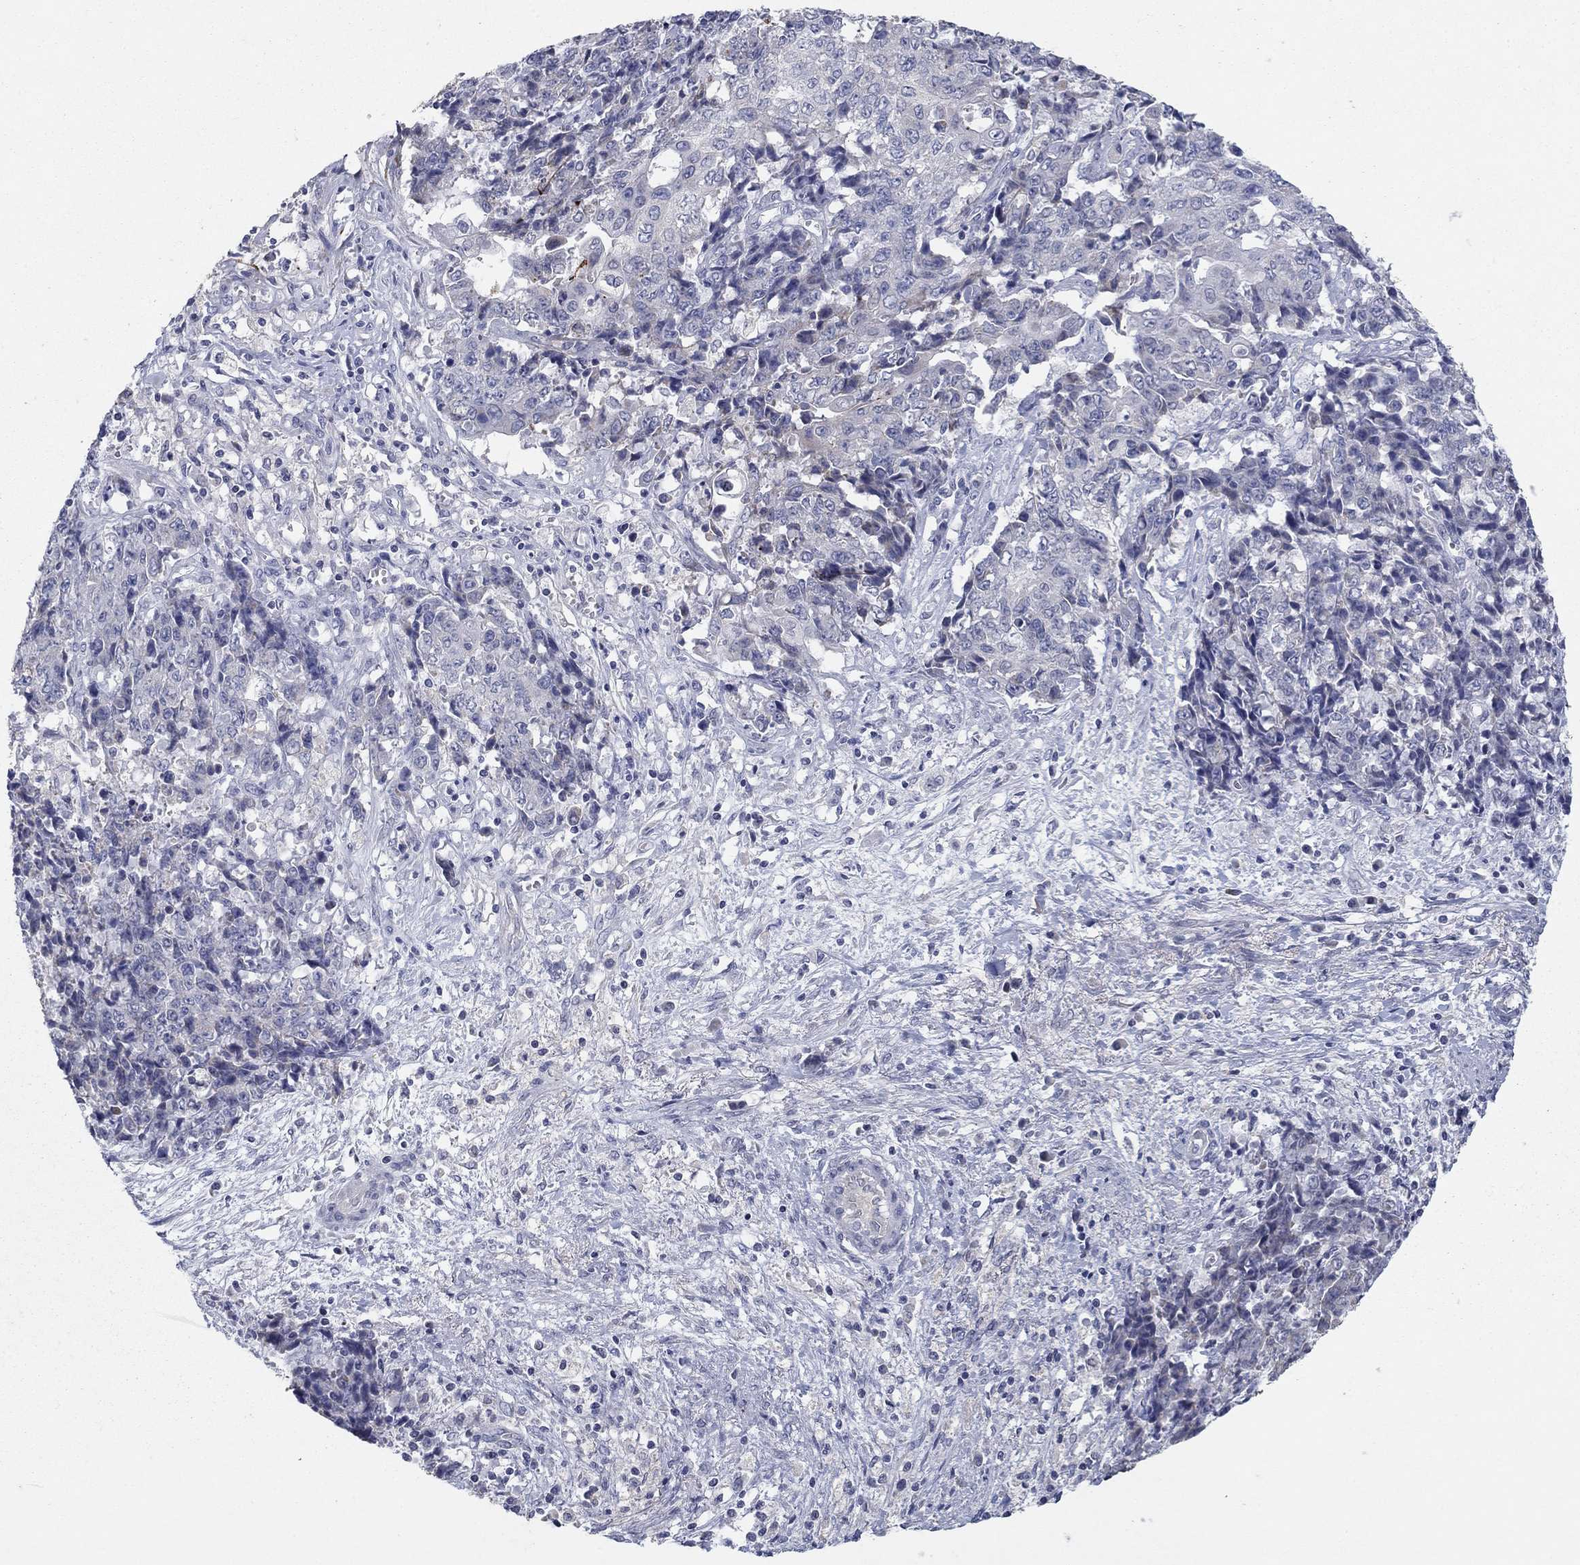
{"staining": {"intensity": "negative", "quantity": "none", "location": "none"}, "tissue": "ovarian cancer", "cell_type": "Tumor cells", "image_type": "cancer", "snomed": [{"axis": "morphology", "description": "Carcinoma, endometroid"}, {"axis": "topography", "description": "Ovary"}], "caption": "IHC of ovarian endometroid carcinoma reveals no positivity in tumor cells.", "gene": "PTGDS", "patient": {"sex": "female", "age": 42}}